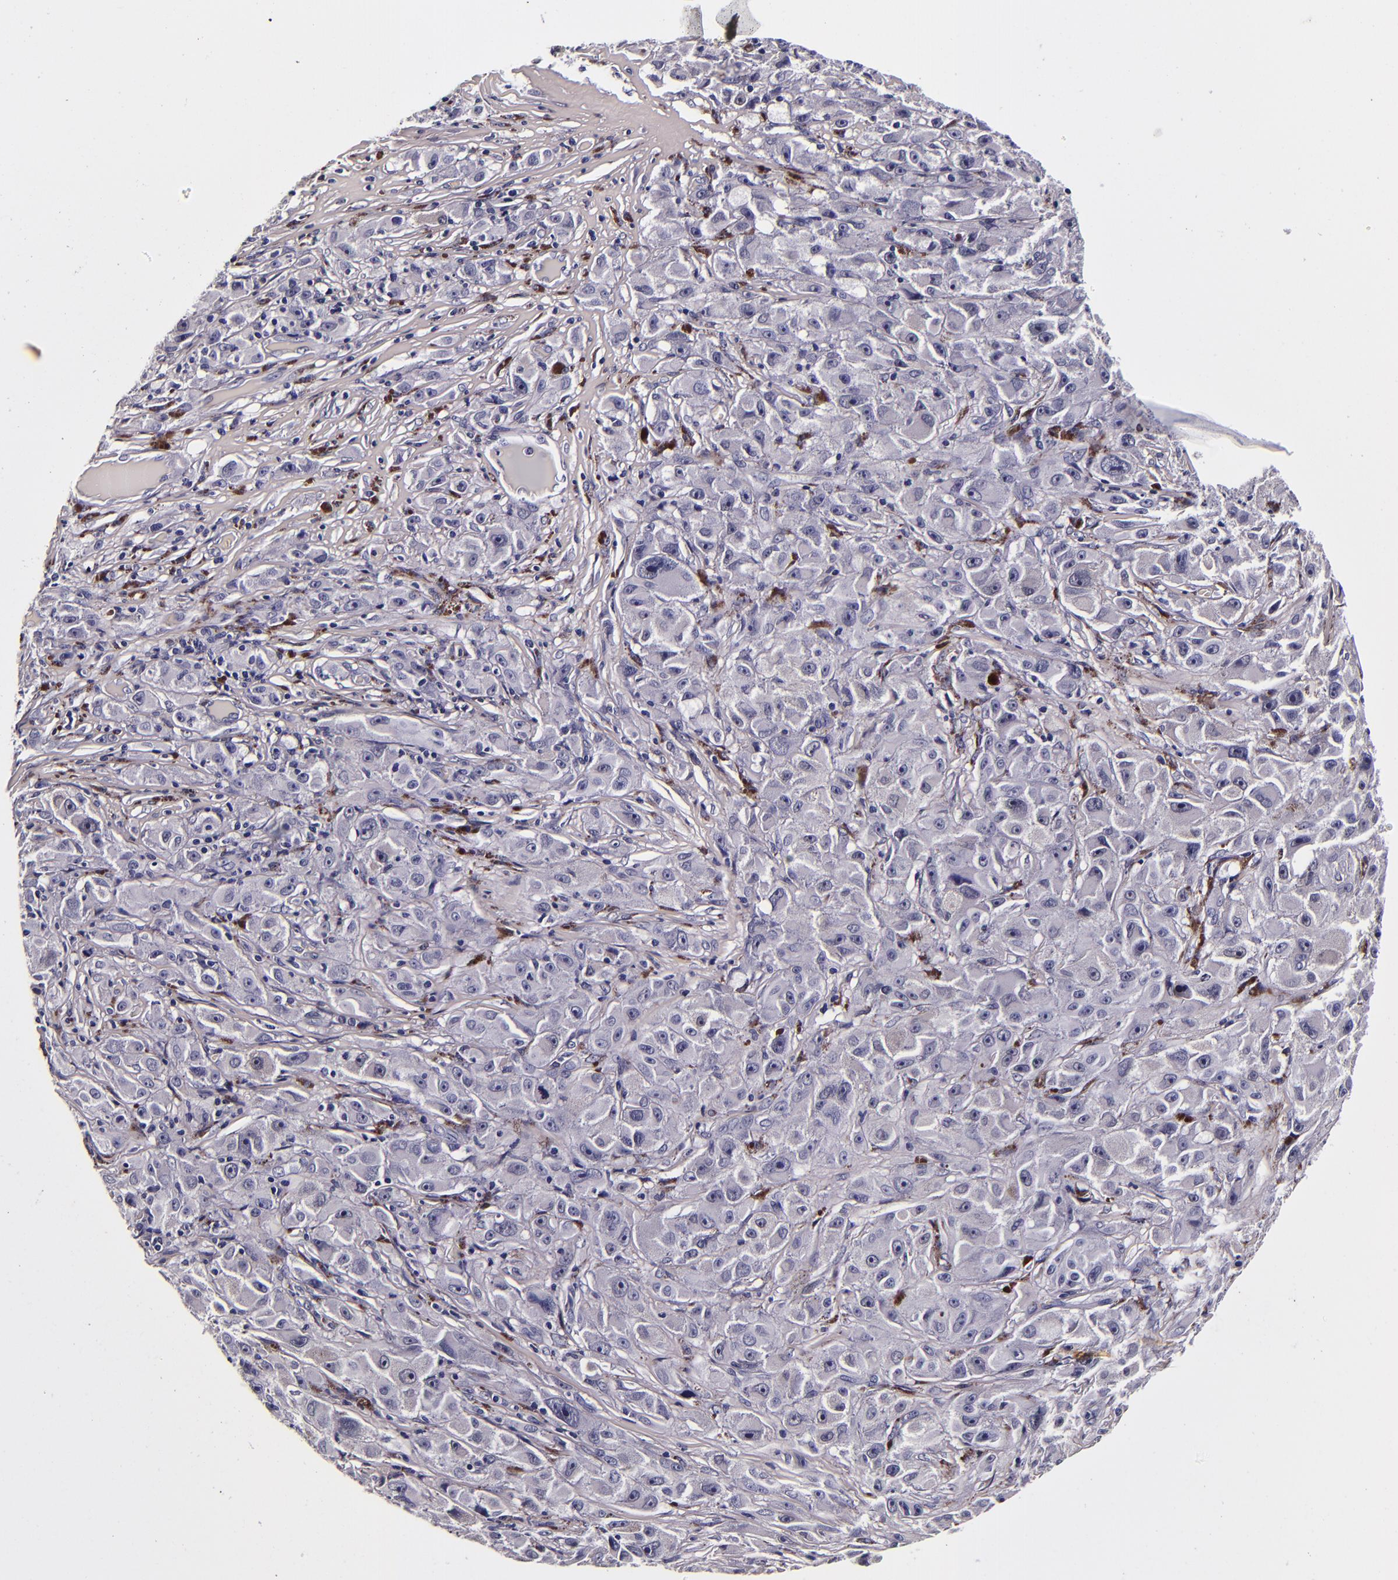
{"staining": {"intensity": "negative", "quantity": "none", "location": "none"}, "tissue": "melanoma", "cell_type": "Tumor cells", "image_type": "cancer", "snomed": [{"axis": "morphology", "description": "Malignant melanoma, NOS"}, {"axis": "topography", "description": "Skin"}], "caption": "This is a micrograph of immunohistochemistry staining of malignant melanoma, which shows no expression in tumor cells.", "gene": "FBN1", "patient": {"sex": "male", "age": 56}}